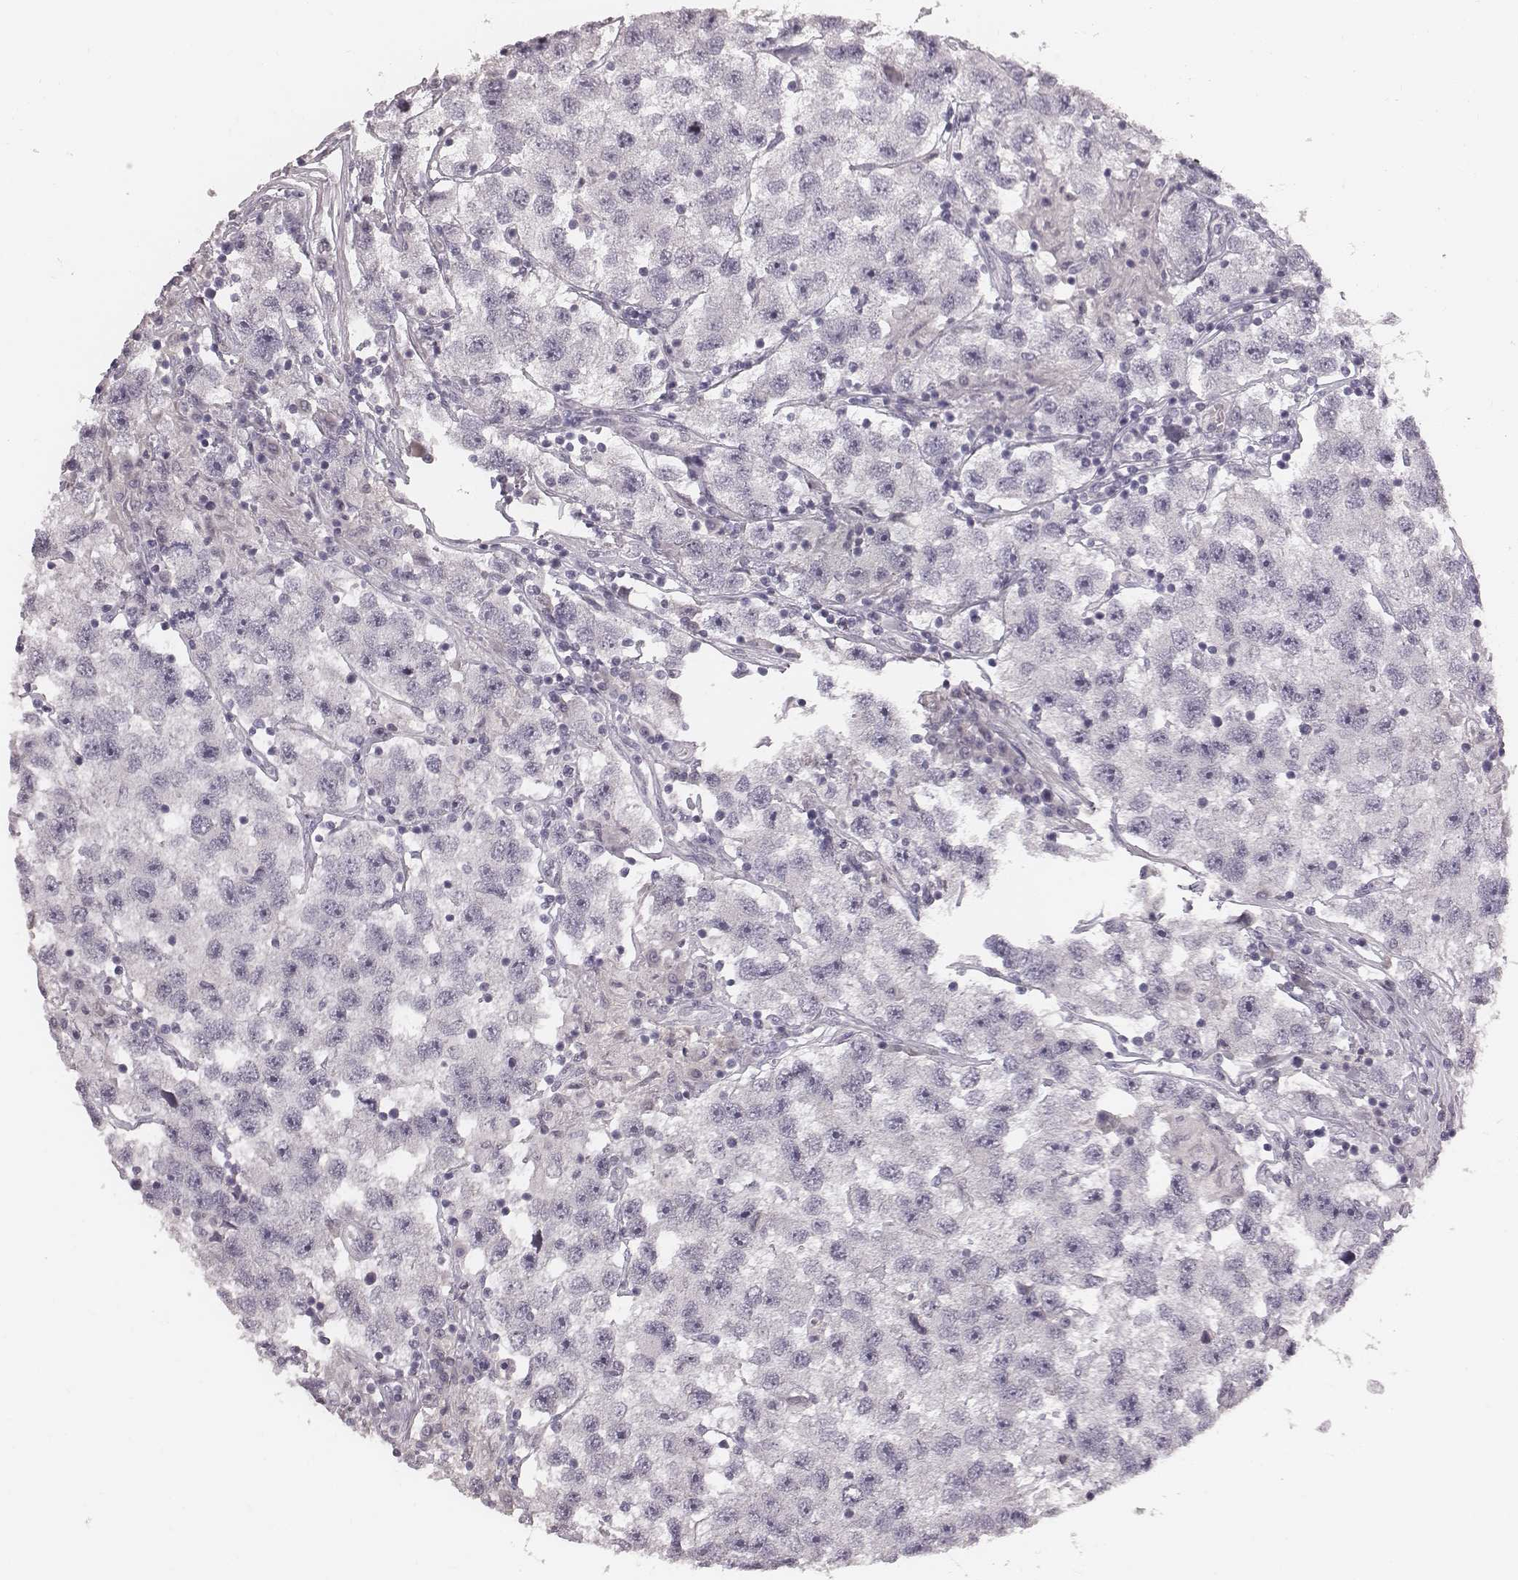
{"staining": {"intensity": "negative", "quantity": "none", "location": "none"}, "tissue": "testis cancer", "cell_type": "Tumor cells", "image_type": "cancer", "snomed": [{"axis": "morphology", "description": "Seminoma, NOS"}, {"axis": "topography", "description": "Testis"}], "caption": "Histopathology image shows no significant protein positivity in tumor cells of seminoma (testis).", "gene": "CFTR", "patient": {"sex": "male", "age": 26}}